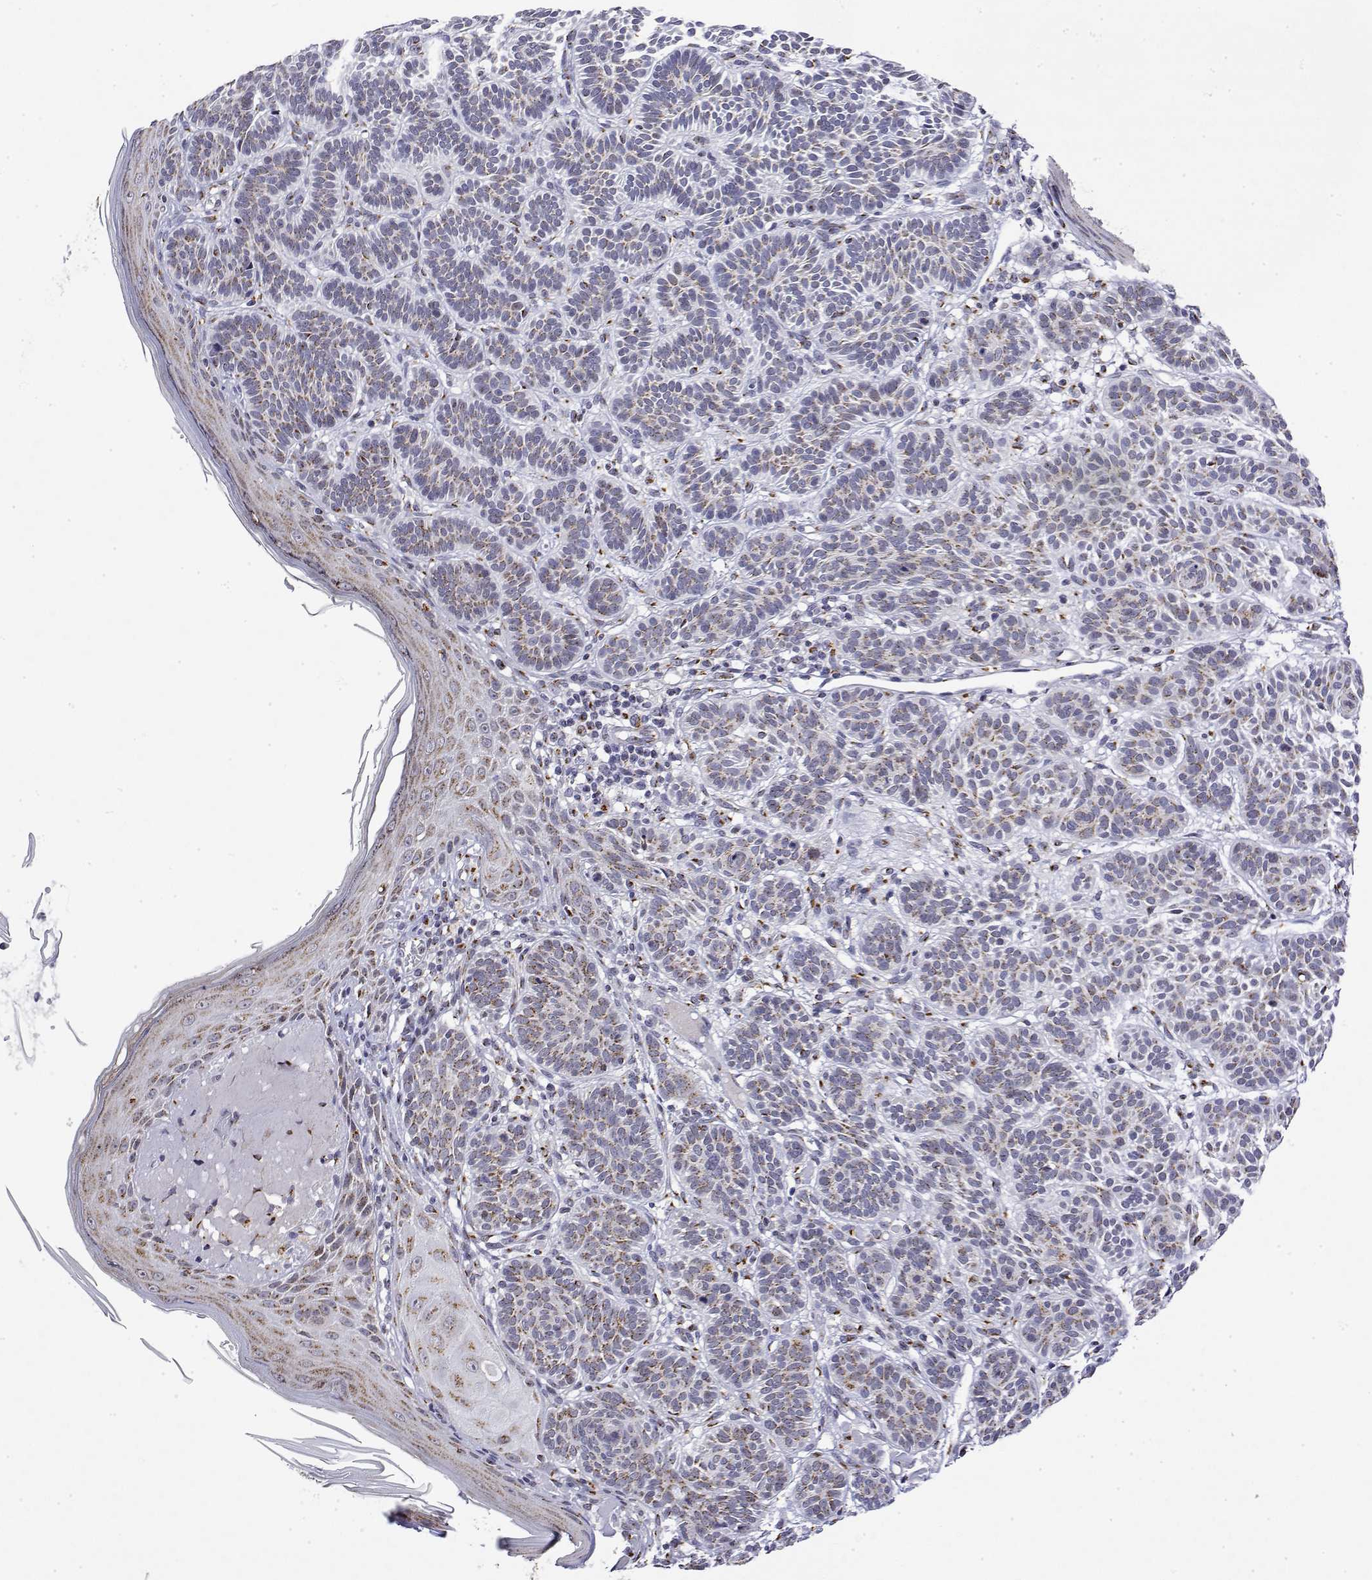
{"staining": {"intensity": "moderate", "quantity": "<25%", "location": "cytoplasmic/membranous"}, "tissue": "skin cancer", "cell_type": "Tumor cells", "image_type": "cancer", "snomed": [{"axis": "morphology", "description": "Basal cell carcinoma"}, {"axis": "topography", "description": "Skin"}], "caption": "This histopathology image reveals IHC staining of human skin basal cell carcinoma, with low moderate cytoplasmic/membranous staining in about <25% of tumor cells.", "gene": "YIPF3", "patient": {"sex": "male", "age": 85}}